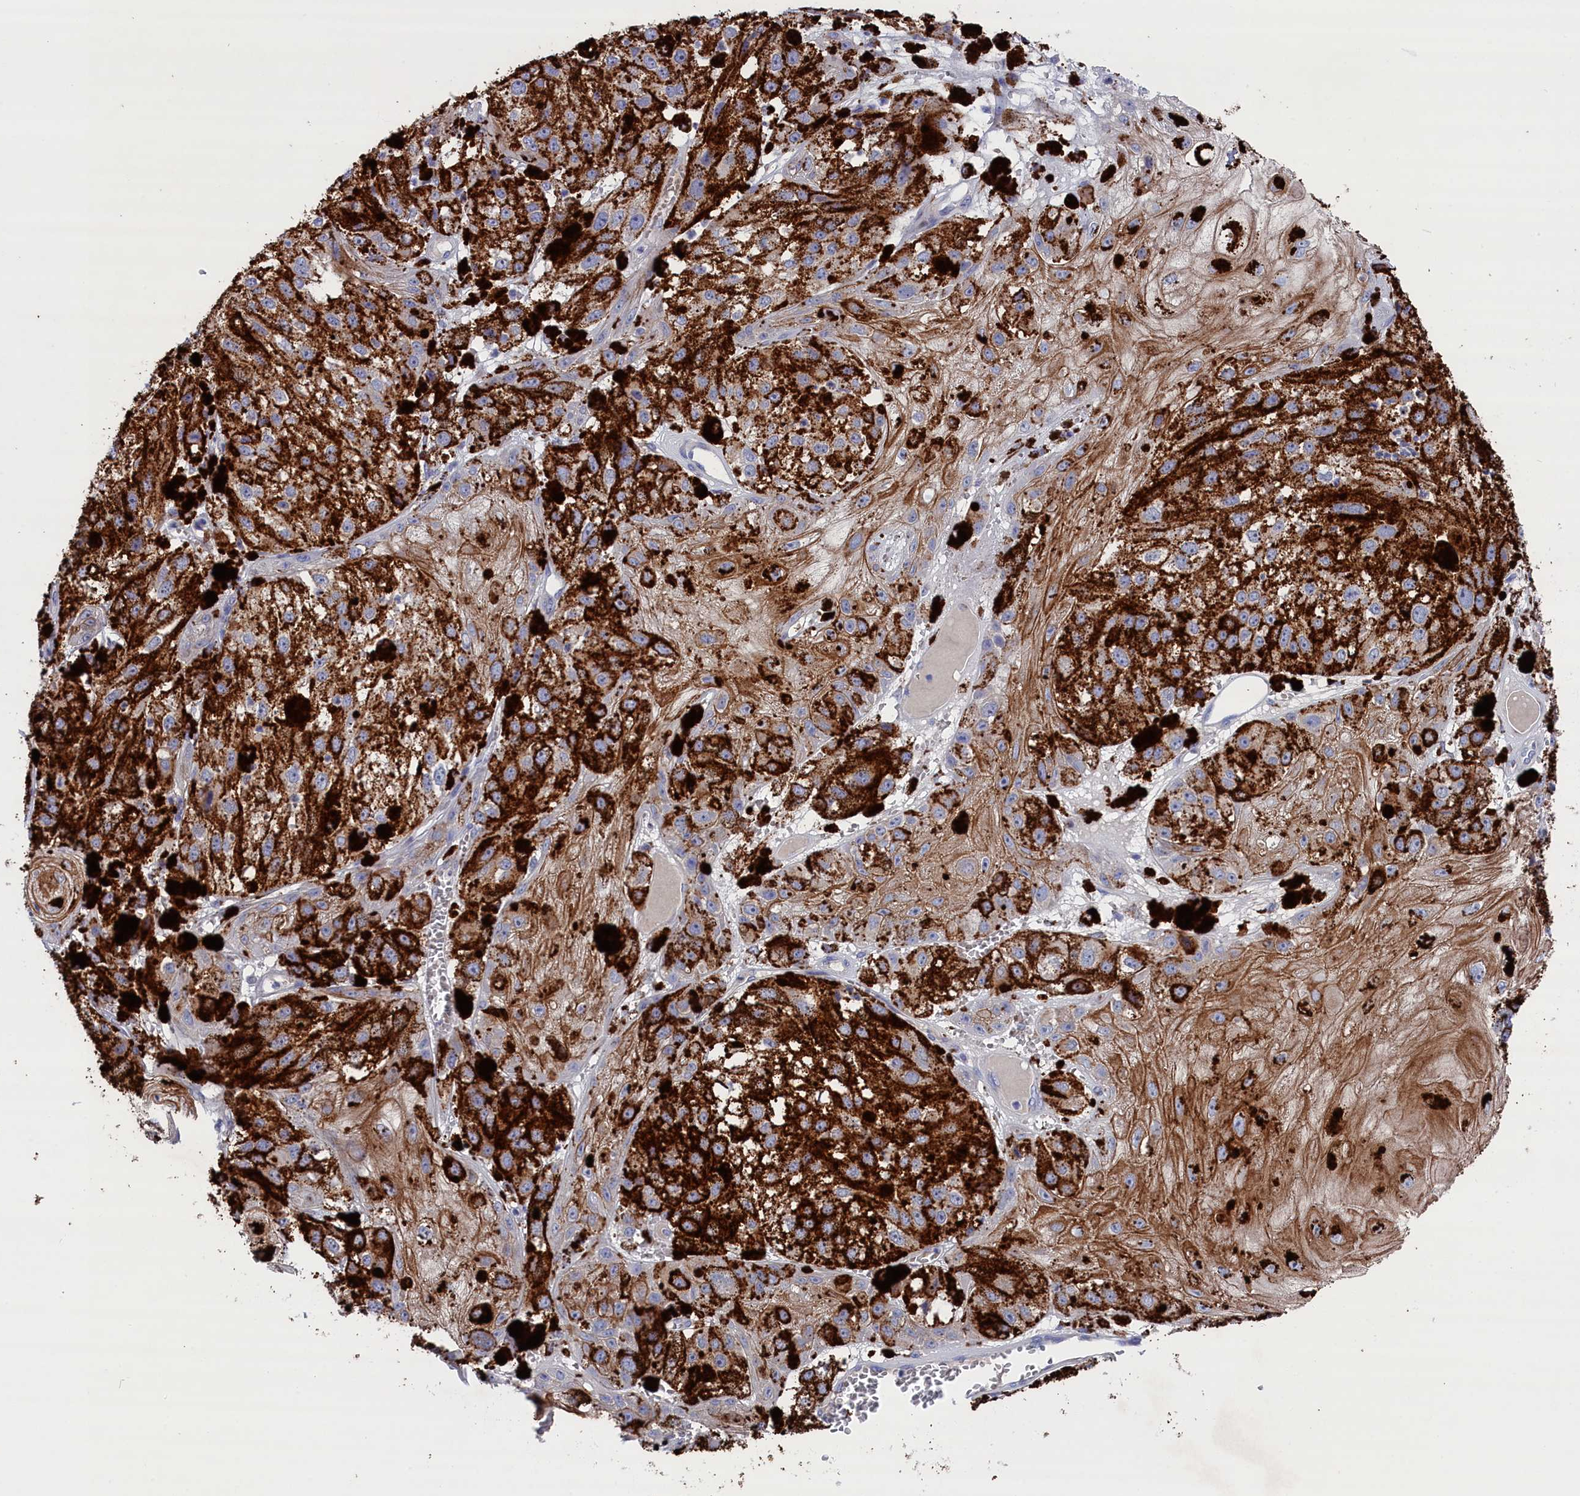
{"staining": {"intensity": "strong", "quantity": ">75%", "location": "cytoplasmic/membranous"}, "tissue": "melanoma", "cell_type": "Tumor cells", "image_type": "cancer", "snomed": [{"axis": "morphology", "description": "Malignant melanoma, NOS"}, {"axis": "topography", "description": "Skin"}], "caption": "This micrograph reveals melanoma stained with immunohistochemistry (IHC) to label a protein in brown. The cytoplasmic/membranous of tumor cells show strong positivity for the protein. Nuclei are counter-stained blue.", "gene": "GPR108", "patient": {"sex": "male", "age": 88}}